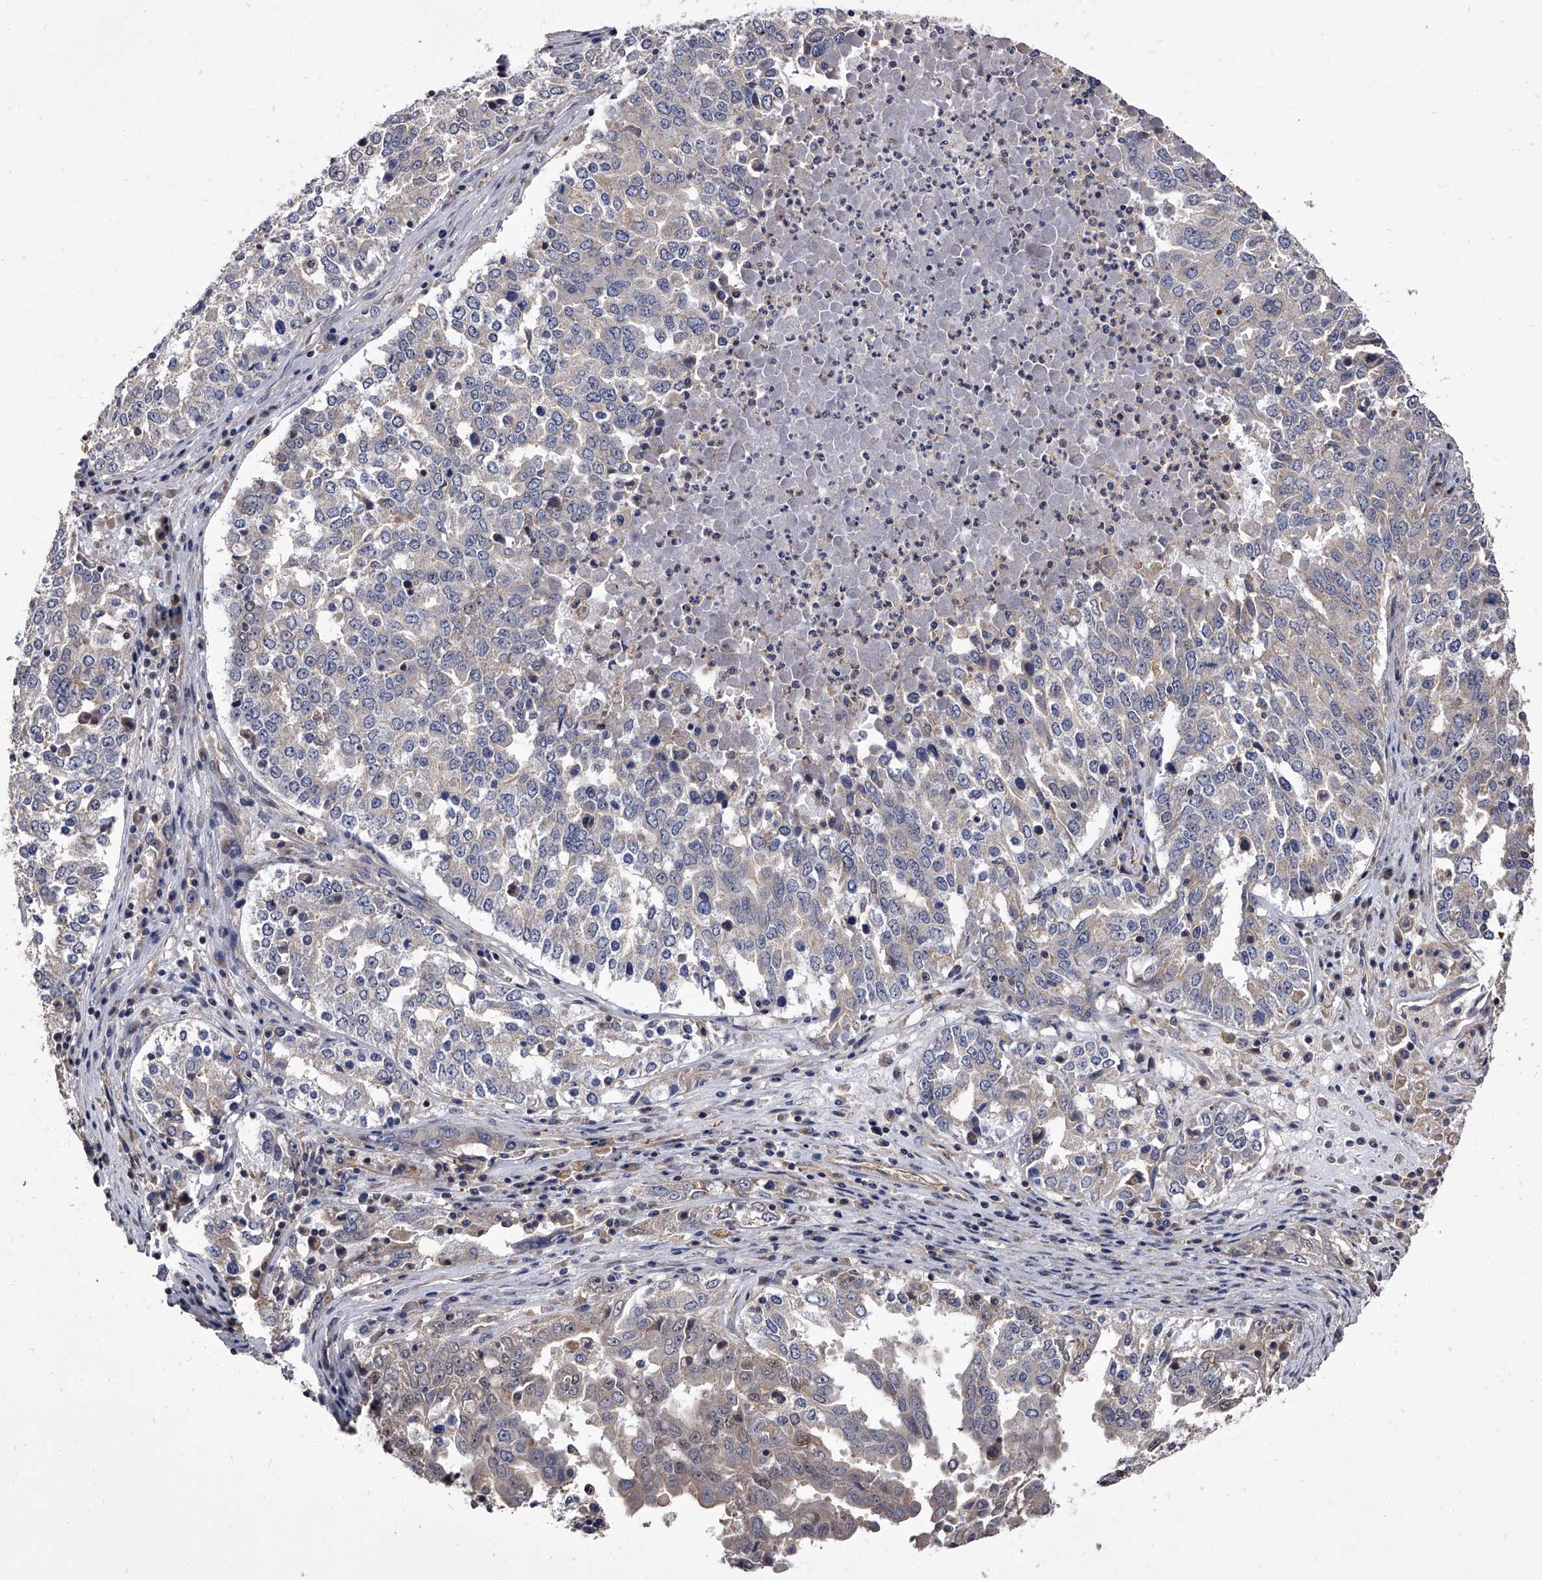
{"staining": {"intensity": "weak", "quantity": "<25%", "location": "cytoplasmic/membranous"}, "tissue": "ovarian cancer", "cell_type": "Tumor cells", "image_type": "cancer", "snomed": [{"axis": "morphology", "description": "Carcinoma, endometroid"}, {"axis": "topography", "description": "Ovary"}], "caption": "Histopathology image shows no significant protein positivity in tumor cells of ovarian cancer (endometroid carcinoma).", "gene": "STK36", "patient": {"sex": "female", "age": 62}}